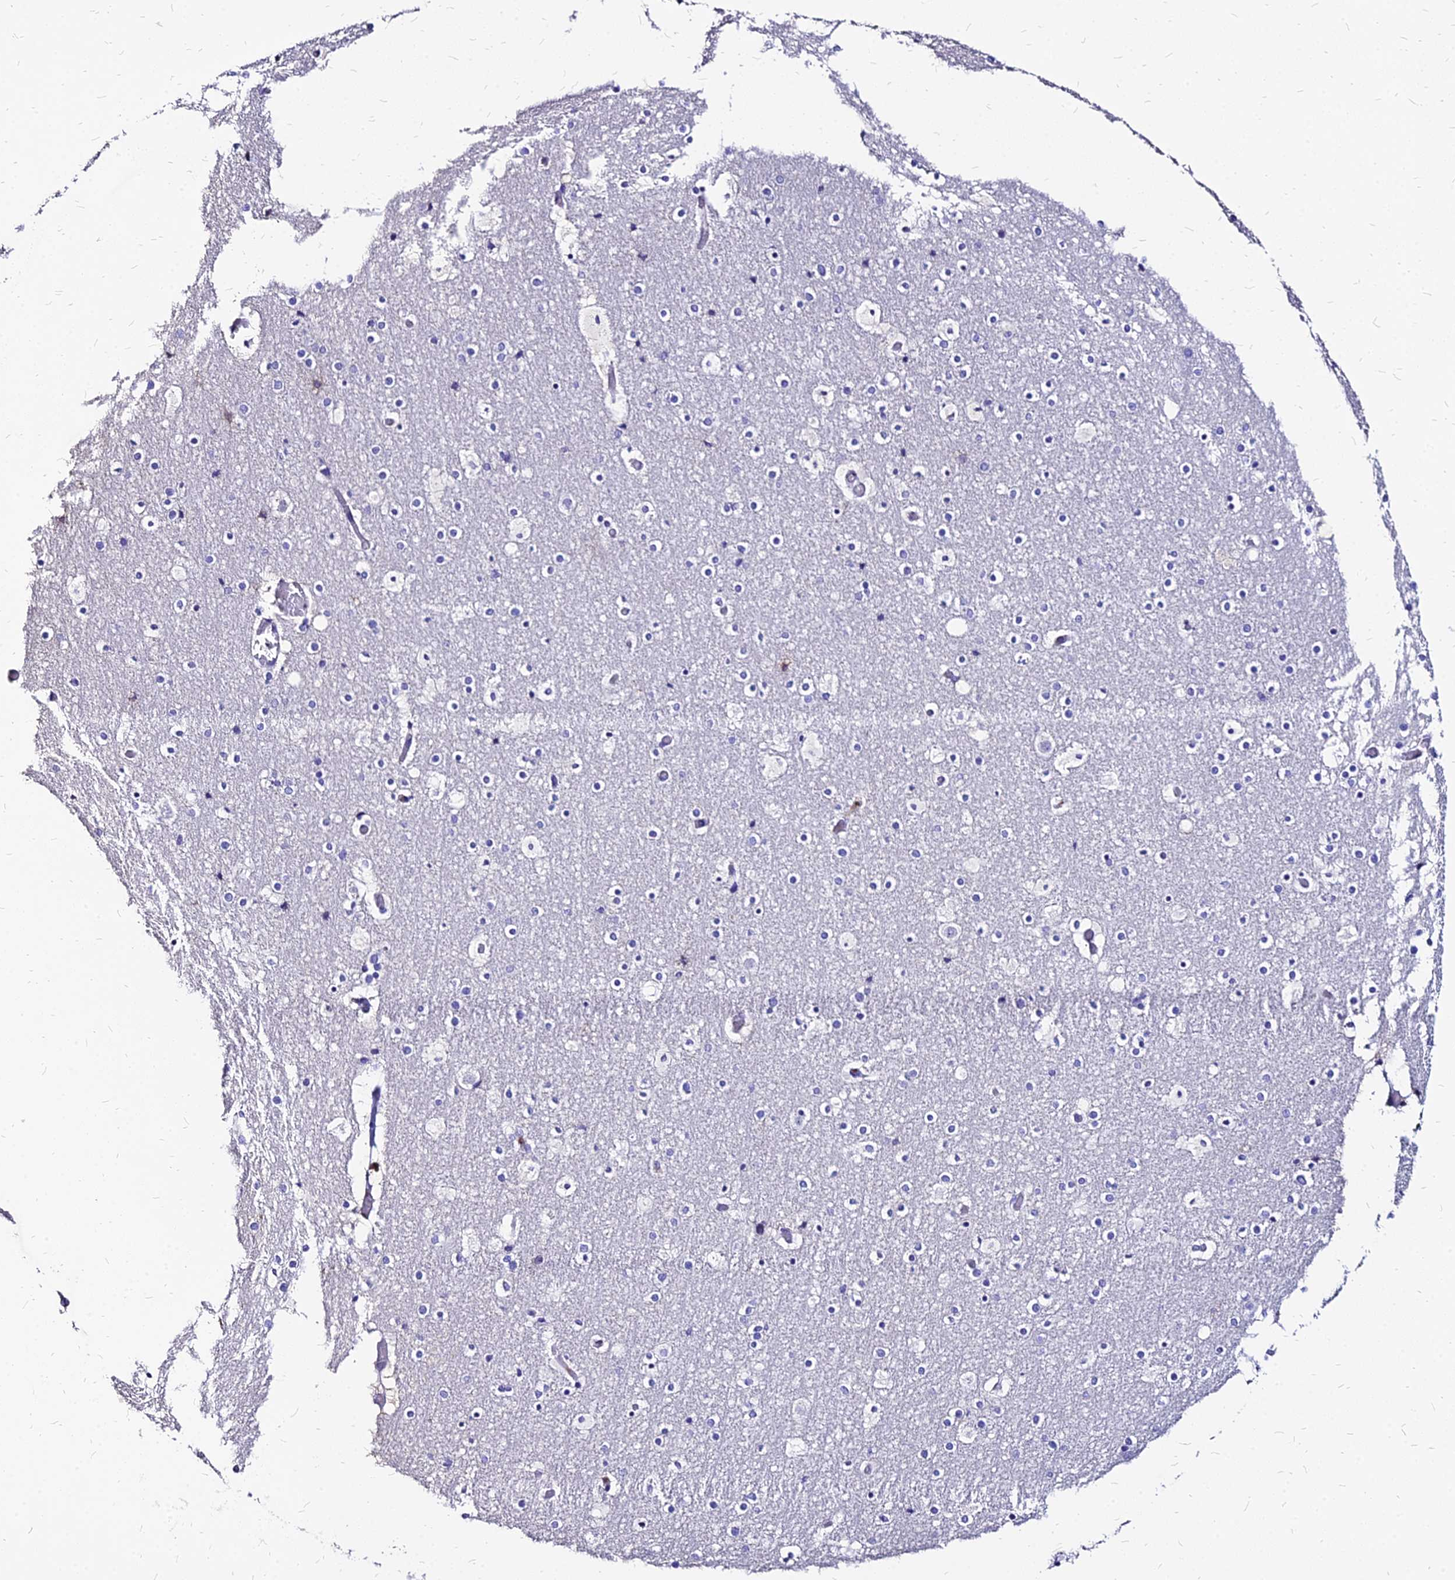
{"staining": {"intensity": "negative", "quantity": "none", "location": "none"}, "tissue": "cerebral cortex", "cell_type": "Endothelial cells", "image_type": "normal", "snomed": [{"axis": "morphology", "description": "Normal tissue, NOS"}, {"axis": "topography", "description": "Cerebral cortex"}], "caption": "DAB immunohistochemical staining of unremarkable human cerebral cortex shows no significant positivity in endothelial cells.", "gene": "NME5", "patient": {"sex": "male", "age": 57}}